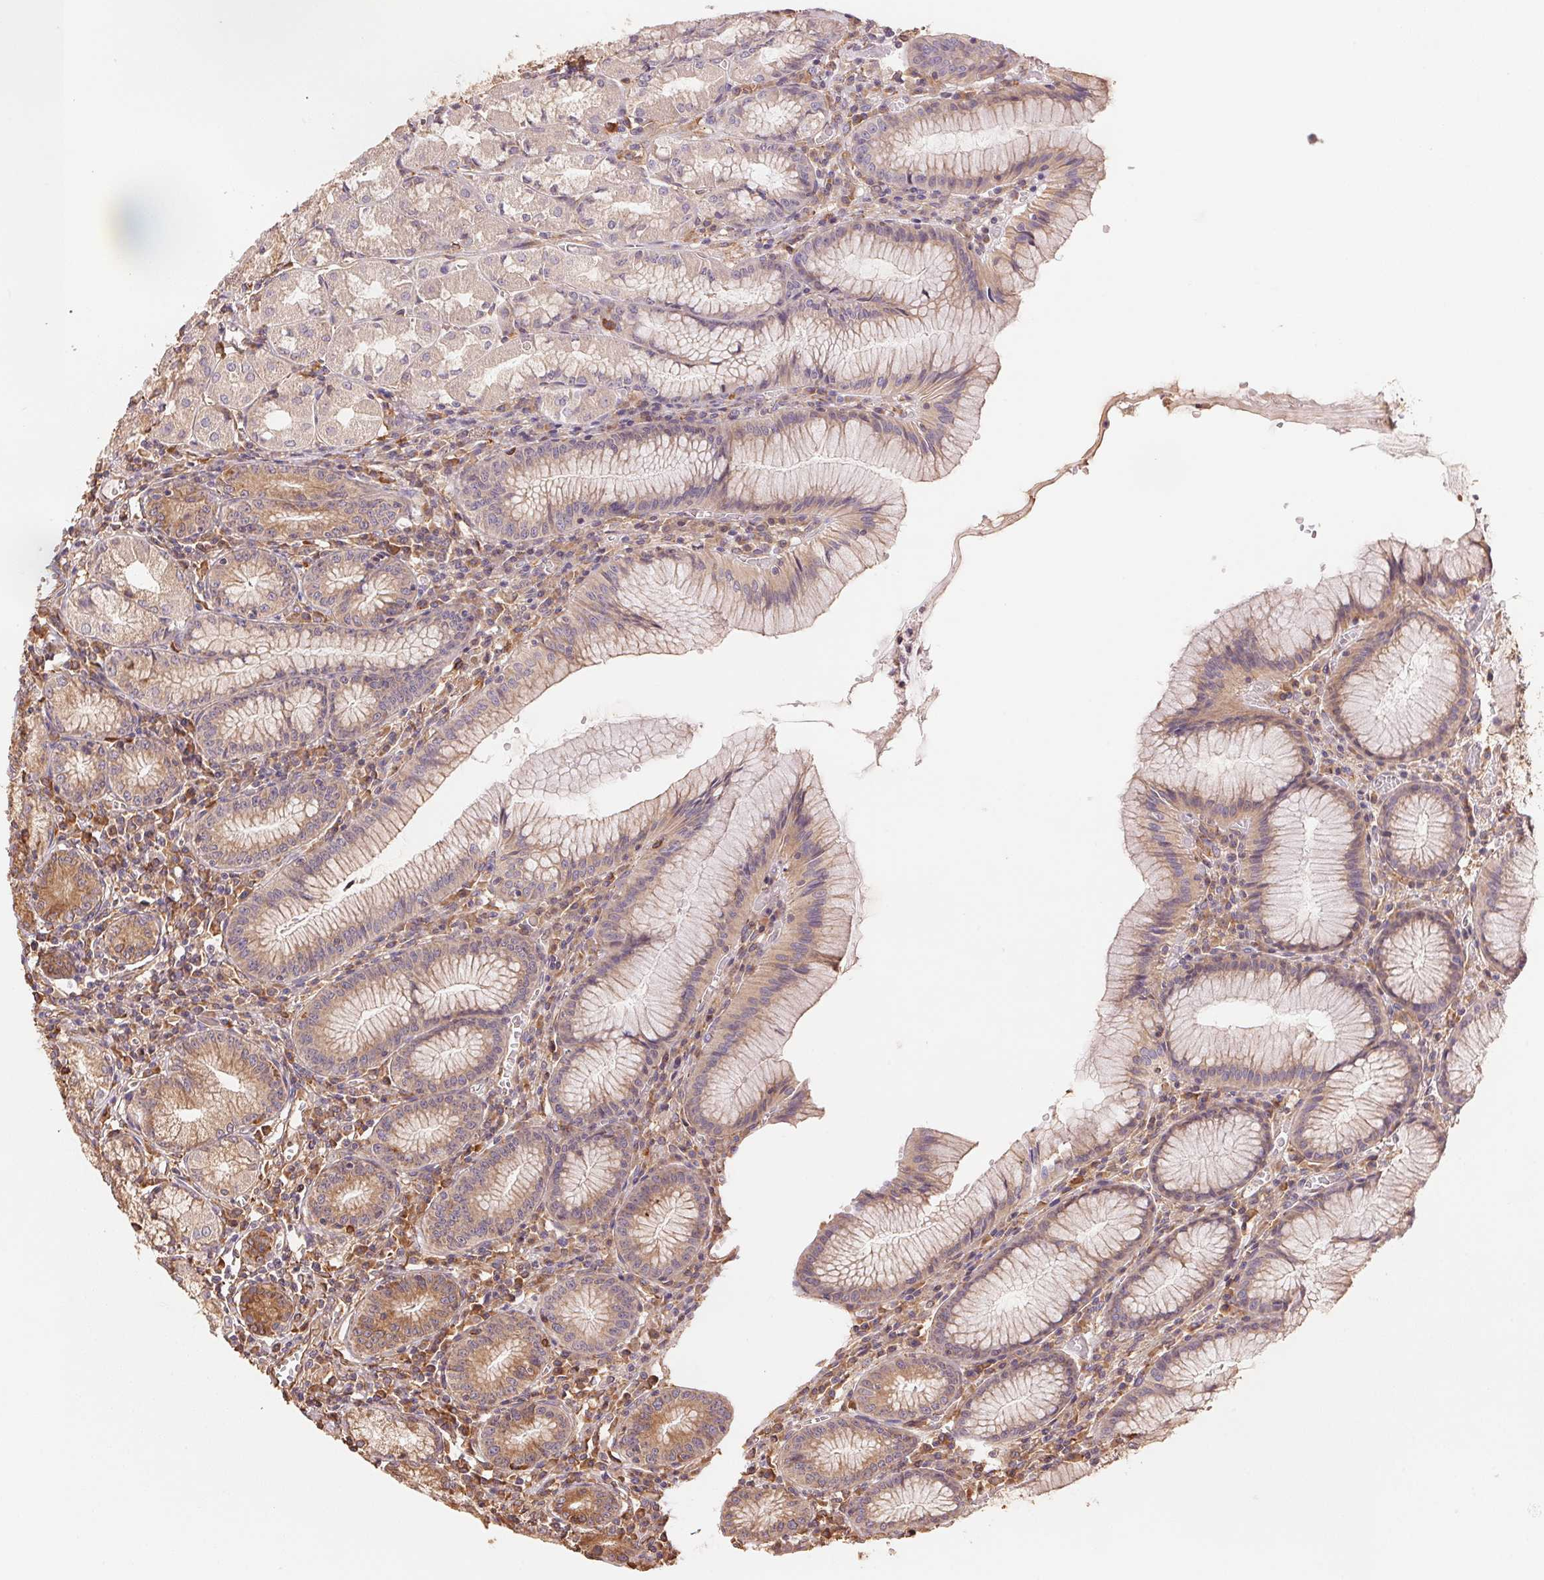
{"staining": {"intensity": "weak", "quantity": "25%-75%", "location": "cytoplasmic/membranous"}, "tissue": "stomach", "cell_type": "Glandular cells", "image_type": "normal", "snomed": [{"axis": "morphology", "description": "Normal tissue, NOS"}, {"axis": "topography", "description": "Stomach"}], "caption": "IHC (DAB (3,3'-diaminobenzidine)) staining of unremarkable human stomach displays weak cytoplasmic/membranous protein positivity in about 25%-75% of glandular cells.", "gene": "C6orf163", "patient": {"sex": "male", "age": 55}}